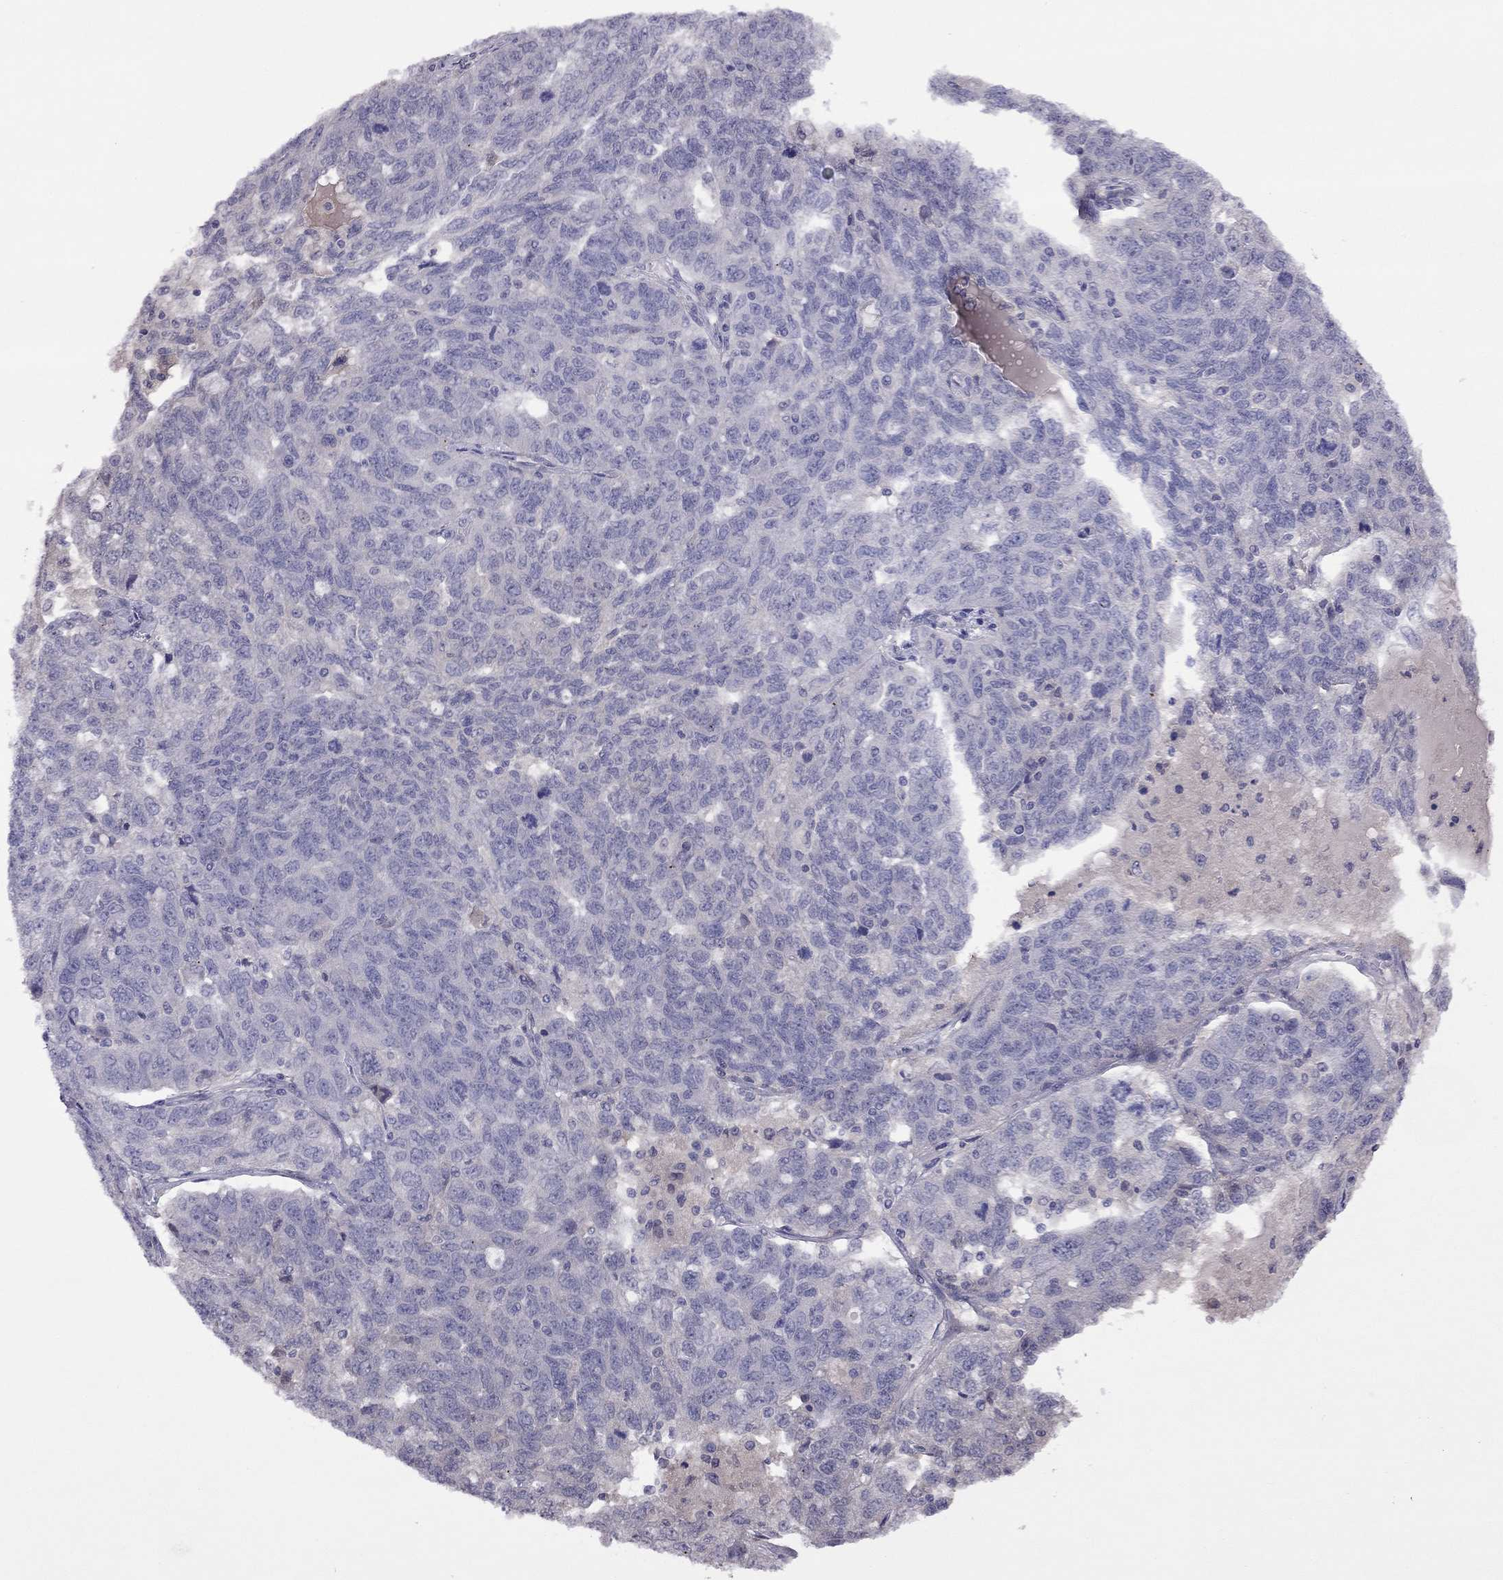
{"staining": {"intensity": "negative", "quantity": "none", "location": "none"}, "tissue": "ovarian cancer", "cell_type": "Tumor cells", "image_type": "cancer", "snomed": [{"axis": "morphology", "description": "Cystadenocarcinoma, serous, NOS"}, {"axis": "topography", "description": "Ovary"}], "caption": "Immunohistochemical staining of ovarian cancer (serous cystadenocarcinoma) displays no significant positivity in tumor cells.", "gene": "SLC30A8", "patient": {"sex": "female", "age": 71}}